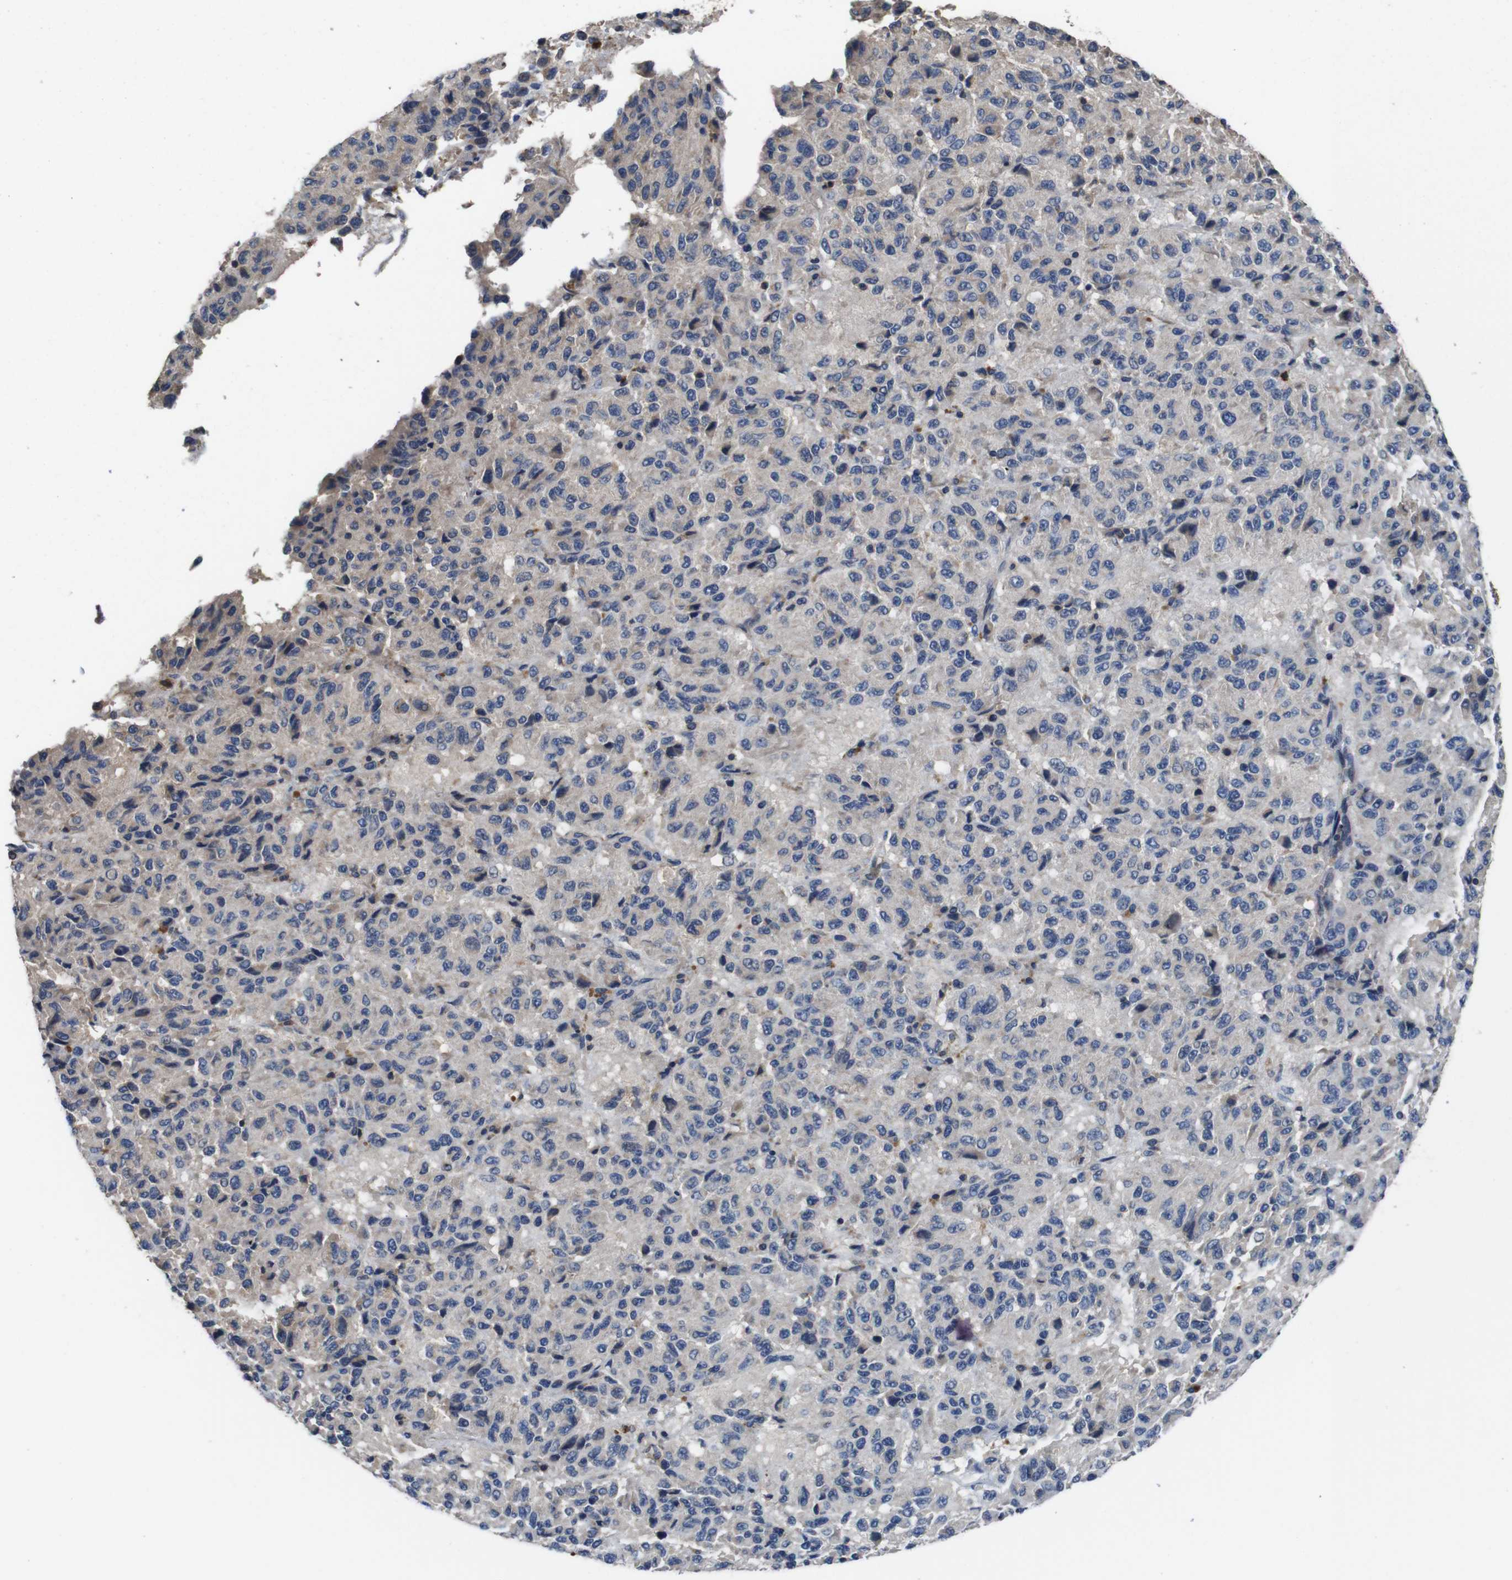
{"staining": {"intensity": "negative", "quantity": "none", "location": "none"}, "tissue": "melanoma", "cell_type": "Tumor cells", "image_type": "cancer", "snomed": [{"axis": "morphology", "description": "Malignant melanoma, Metastatic site"}, {"axis": "topography", "description": "Lung"}], "caption": "Tumor cells show no significant protein positivity in melanoma.", "gene": "GLIPR1", "patient": {"sex": "male", "age": 64}}